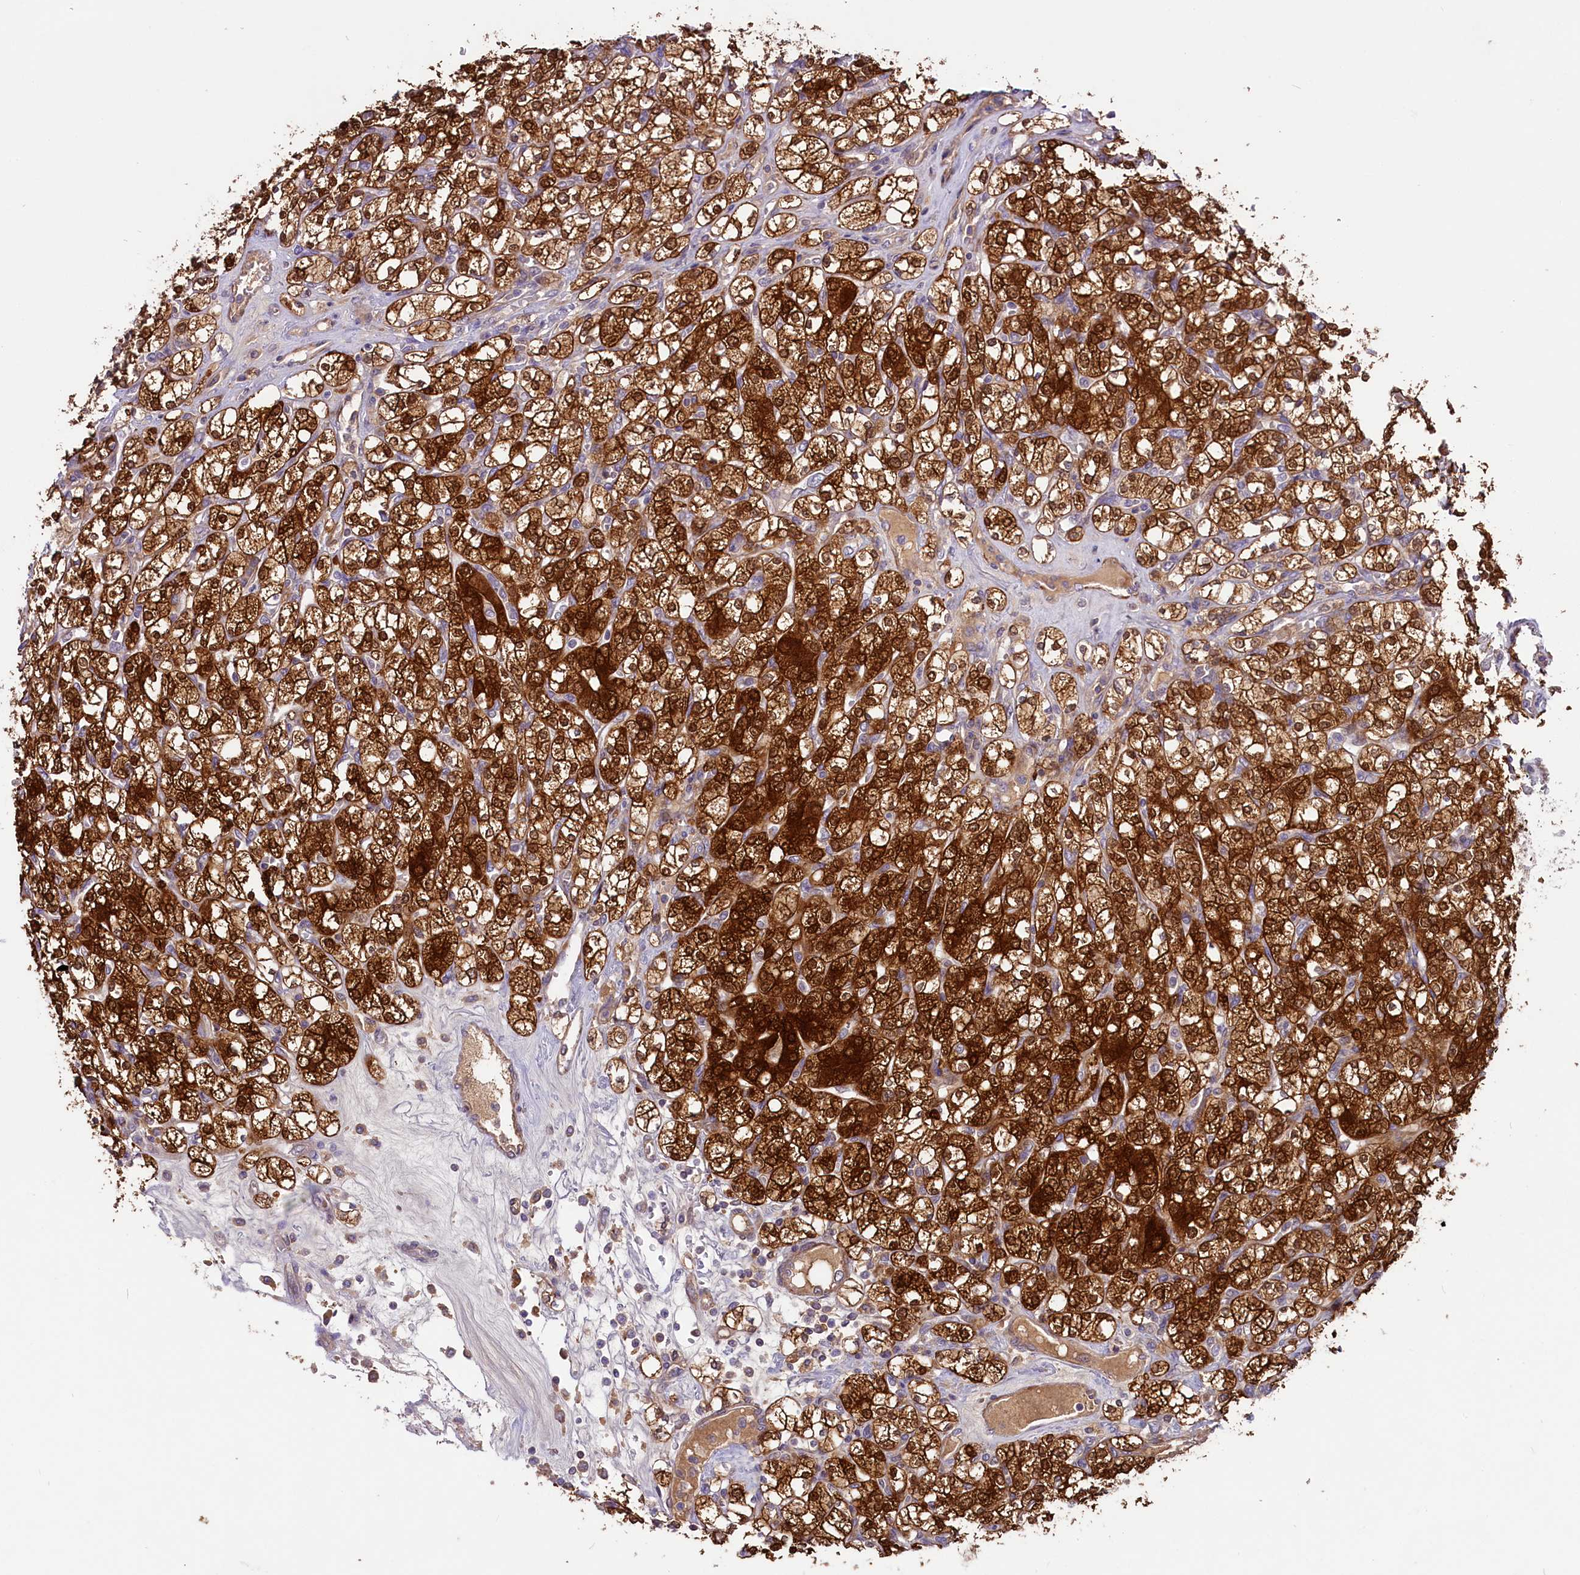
{"staining": {"intensity": "strong", "quantity": ">75%", "location": "cytoplasmic/membranous,nuclear"}, "tissue": "renal cancer", "cell_type": "Tumor cells", "image_type": "cancer", "snomed": [{"axis": "morphology", "description": "Adenocarcinoma, NOS"}, {"axis": "topography", "description": "Kidney"}], "caption": "Renal adenocarcinoma stained with a brown dye demonstrates strong cytoplasmic/membranous and nuclear positive positivity in approximately >75% of tumor cells.", "gene": "COG8", "patient": {"sex": "male", "age": 77}}